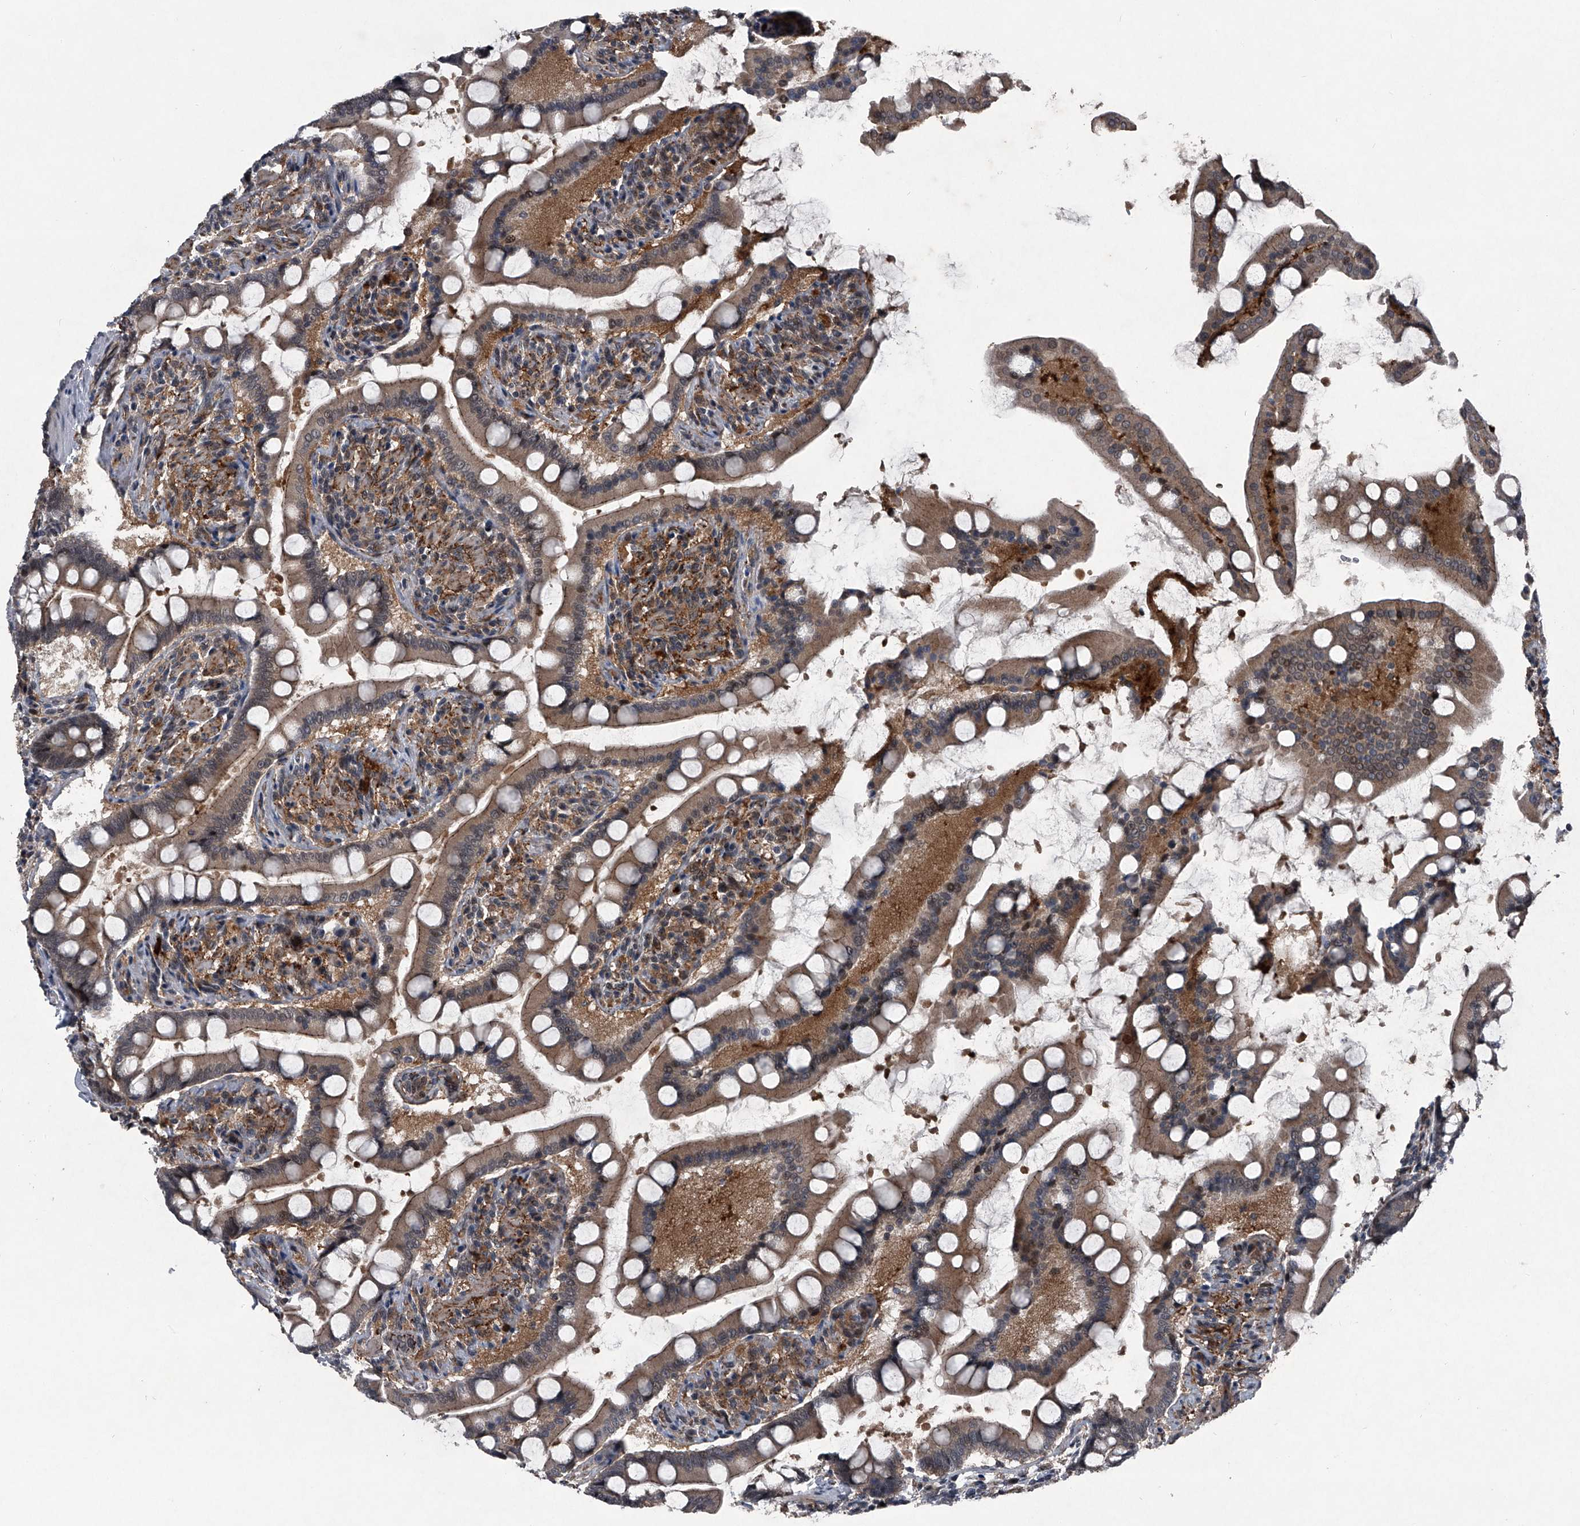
{"staining": {"intensity": "moderate", "quantity": ">75%", "location": "cytoplasmic/membranous"}, "tissue": "small intestine", "cell_type": "Glandular cells", "image_type": "normal", "snomed": [{"axis": "morphology", "description": "Normal tissue, NOS"}, {"axis": "topography", "description": "Small intestine"}], "caption": "Protein expression analysis of normal human small intestine reveals moderate cytoplasmic/membranous positivity in about >75% of glandular cells. (DAB IHC, brown staining for protein, blue staining for nuclei).", "gene": "MAPKAP1", "patient": {"sex": "male", "age": 41}}